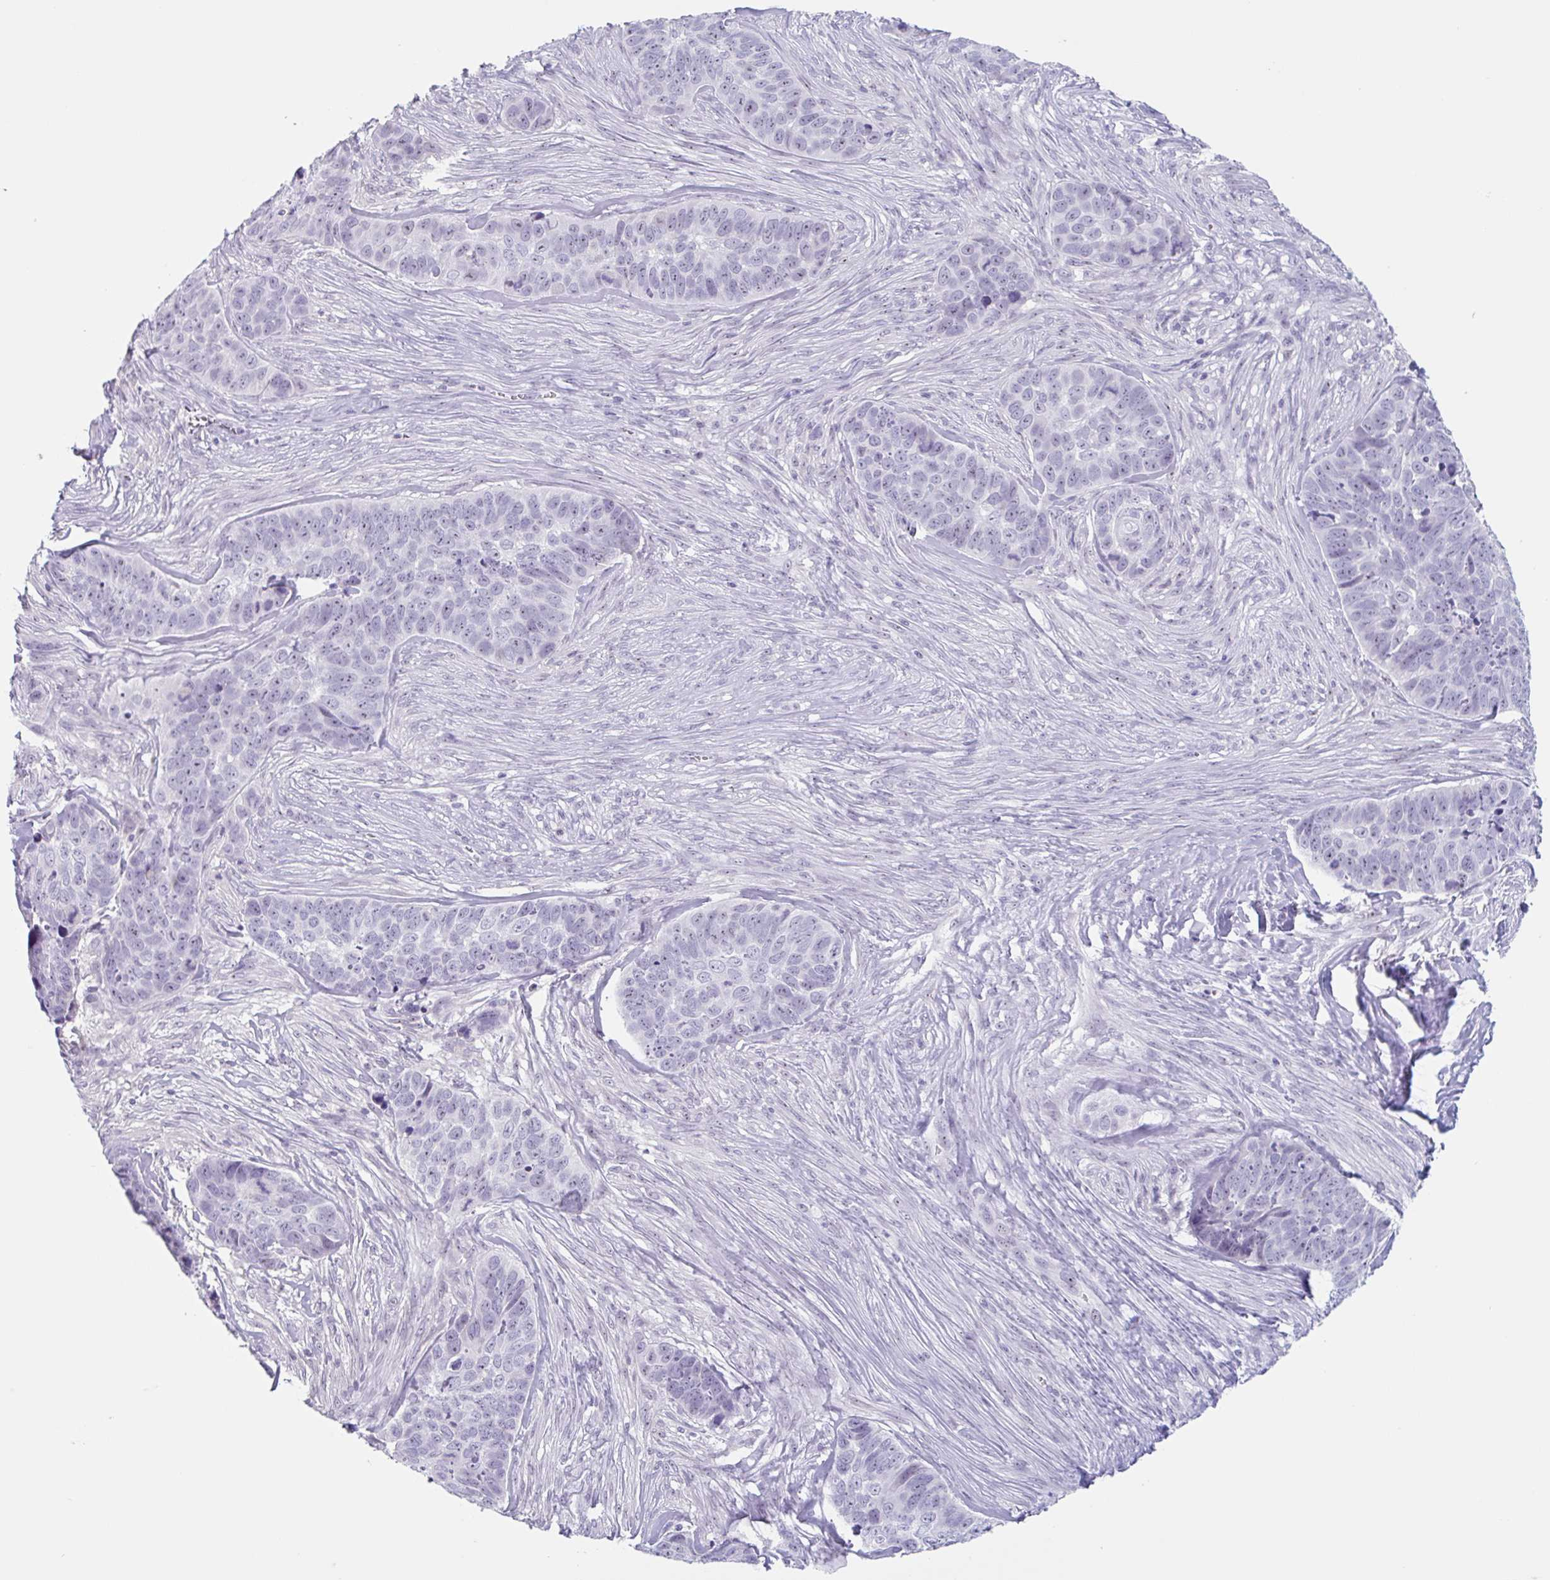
{"staining": {"intensity": "weak", "quantity": "<25%", "location": "nuclear"}, "tissue": "skin cancer", "cell_type": "Tumor cells", "image_type": "cancer", "snomed": [{"axis": "morphology", "description": "Basal cell carcinoma"}, {"axis": "topography", "description": "Skin"}], "caption": "Immunohistochemistry (IHC) of human skin cancer shows no expression in tumor cells.", "gene": "LENG9", "patient": {"sex": "female", "age": 82}}